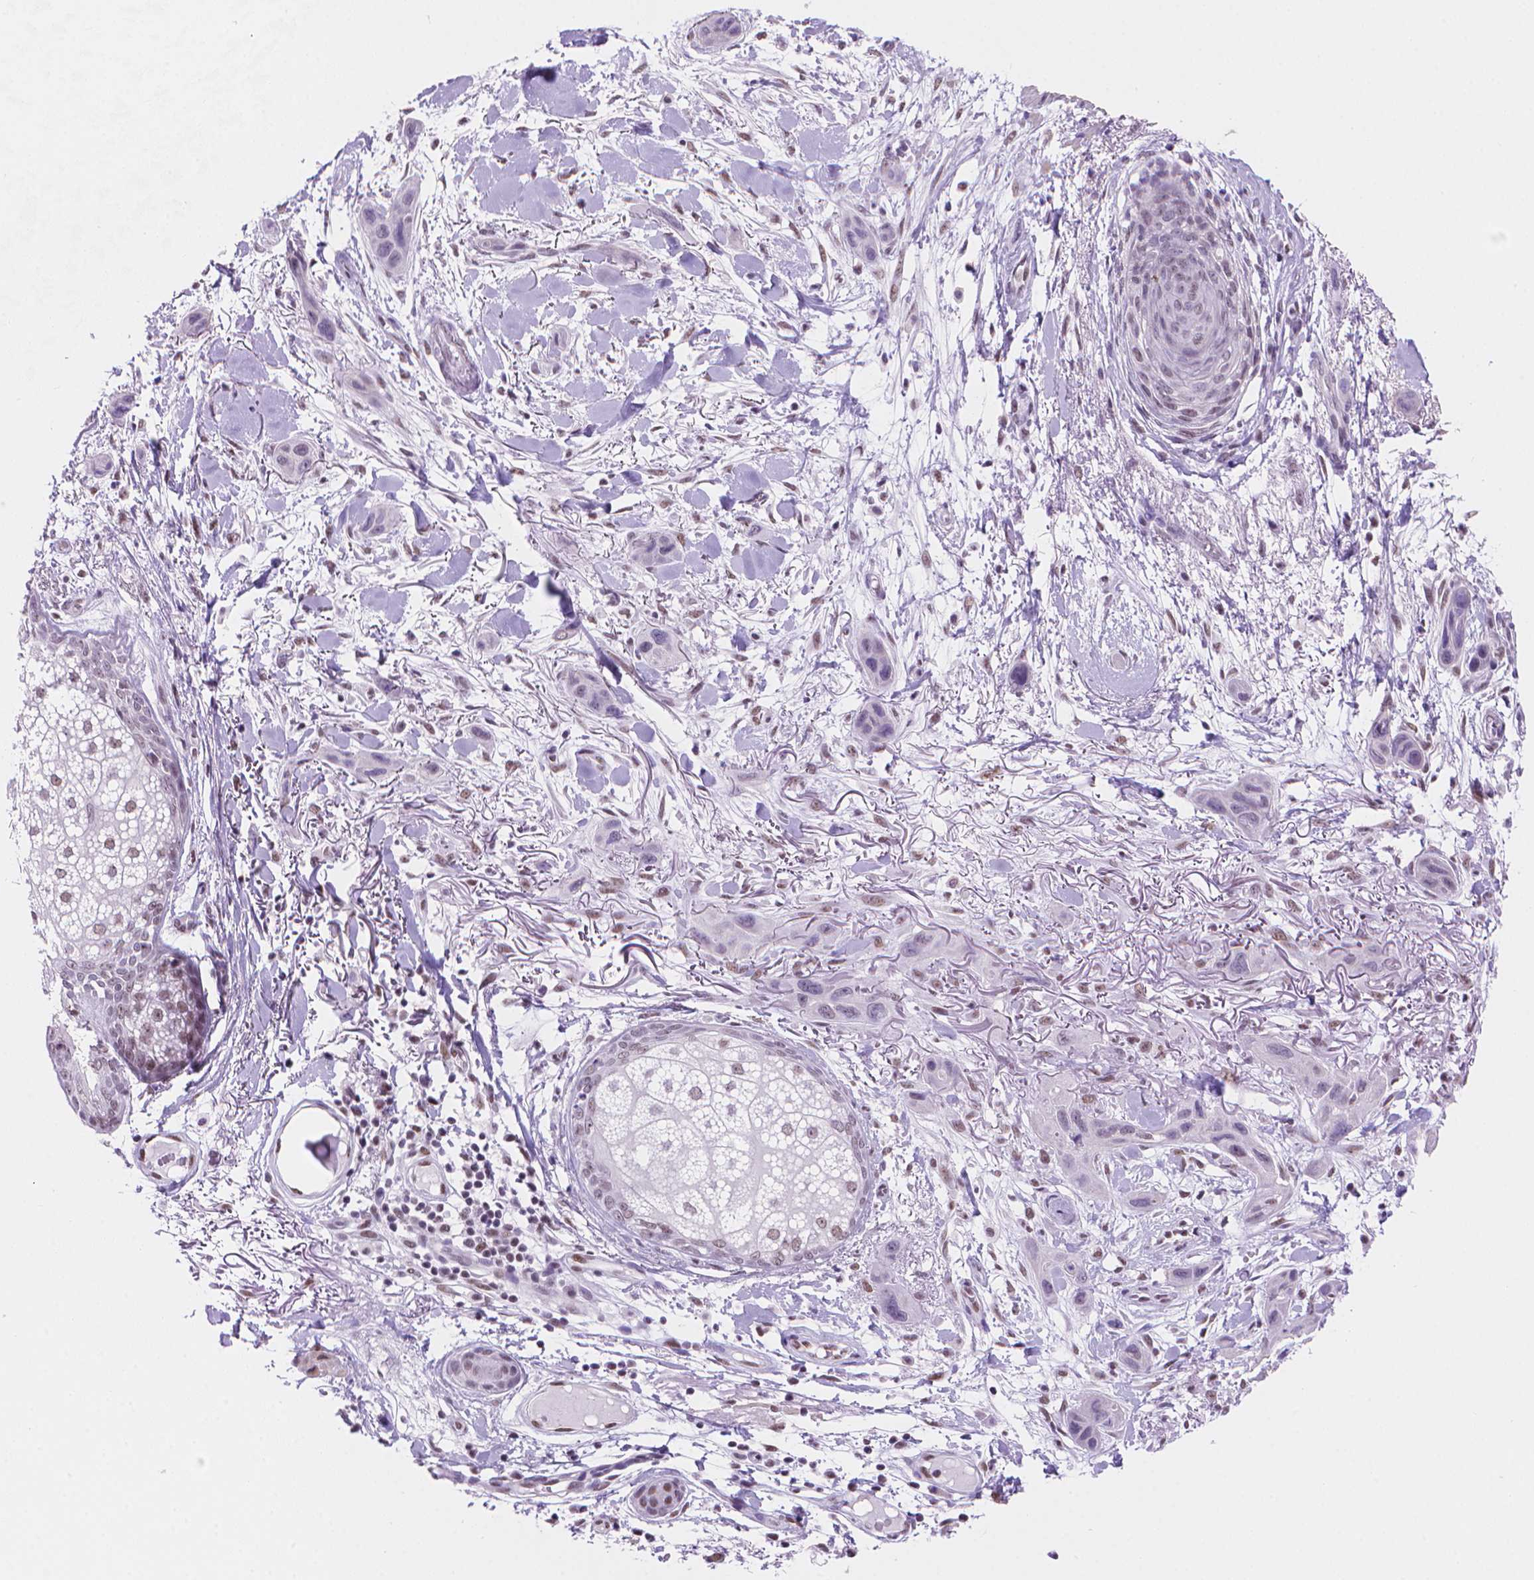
{"staining": {"intensity": "negative", "quantity": "none", "location": "none"}, "tissue": "skin cancer", "cell_type": "Tumor cells", "image_type": "cancer", "snomed": [{"axis": "morphology", "description": "Squamous cell carcinoma, NOS"}, {"axis": "topography", "description": "Skin"}], "caption": "DAB immunohistochemical staining of squamous cell carcinoma (skin) shows no significant staining in tumor cells. (Stains: DAB immunohistochemistry with hematoxylin counter stain, Microscopy: brightfield microscopy at high magnification).", "gene": "UBN1", "patient": {"sex": "male", "age": 79}}